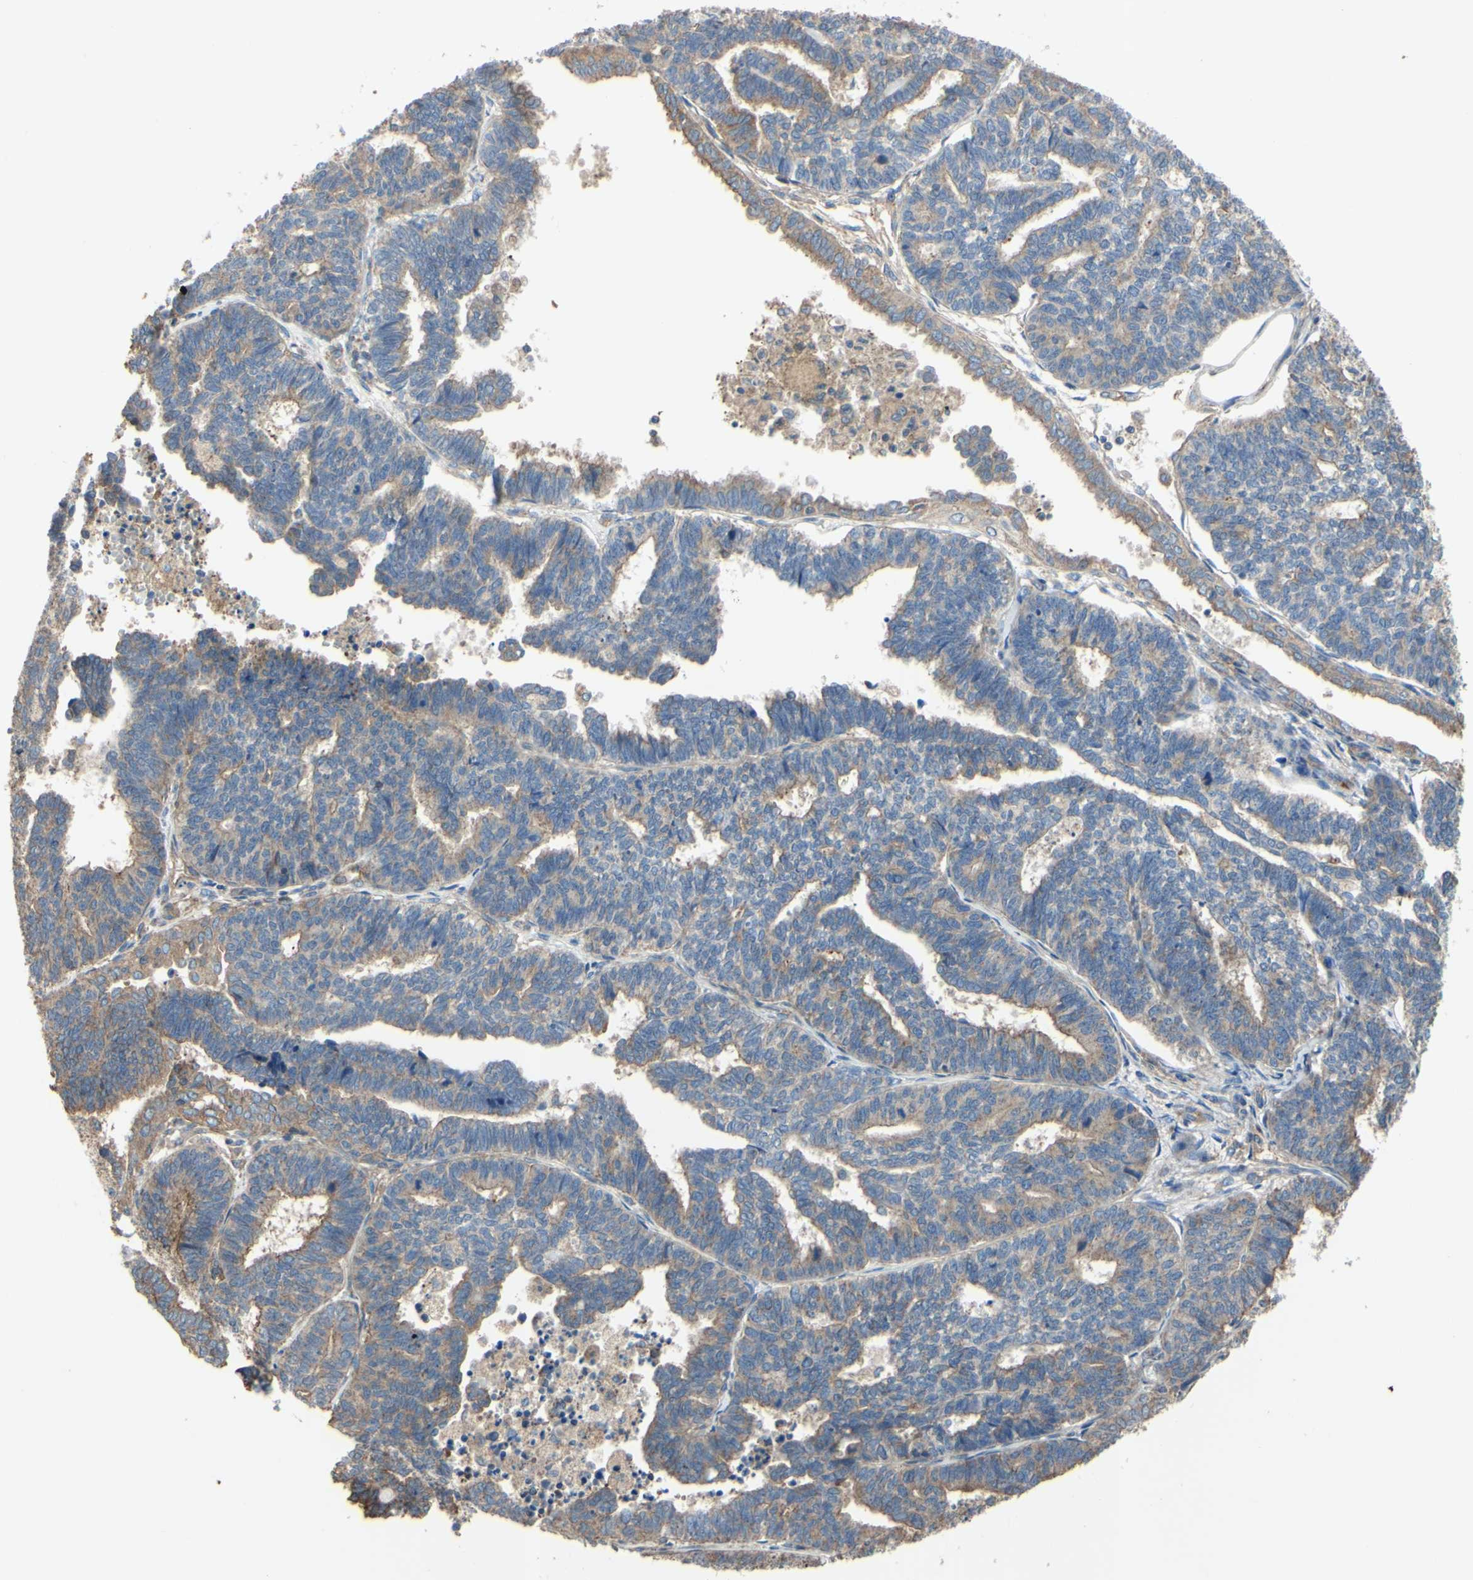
{"staining": {"intensity": "moderate", "quantity": ">75%", "location": "cytoplasmic/membranous"}, "tissue": "endometrial cancer", "cell_type": "Tumor cells", "image_type": "cancer", "snomed": [{"axis": "morphology", "description": "Adenocarcinoma, NOS"}, {"axis": "topography", "description": "Endometrium"}], "caption": "Immunohistochemistry micrograph of human endometrial cancer stained for a protein (brown), which displays medium levels of moderate cytoplasmic/membranous expression in approximately >75% of tumor cells.", "gene": "BECN1", "patient": {"sex": "female", "age": 70}}